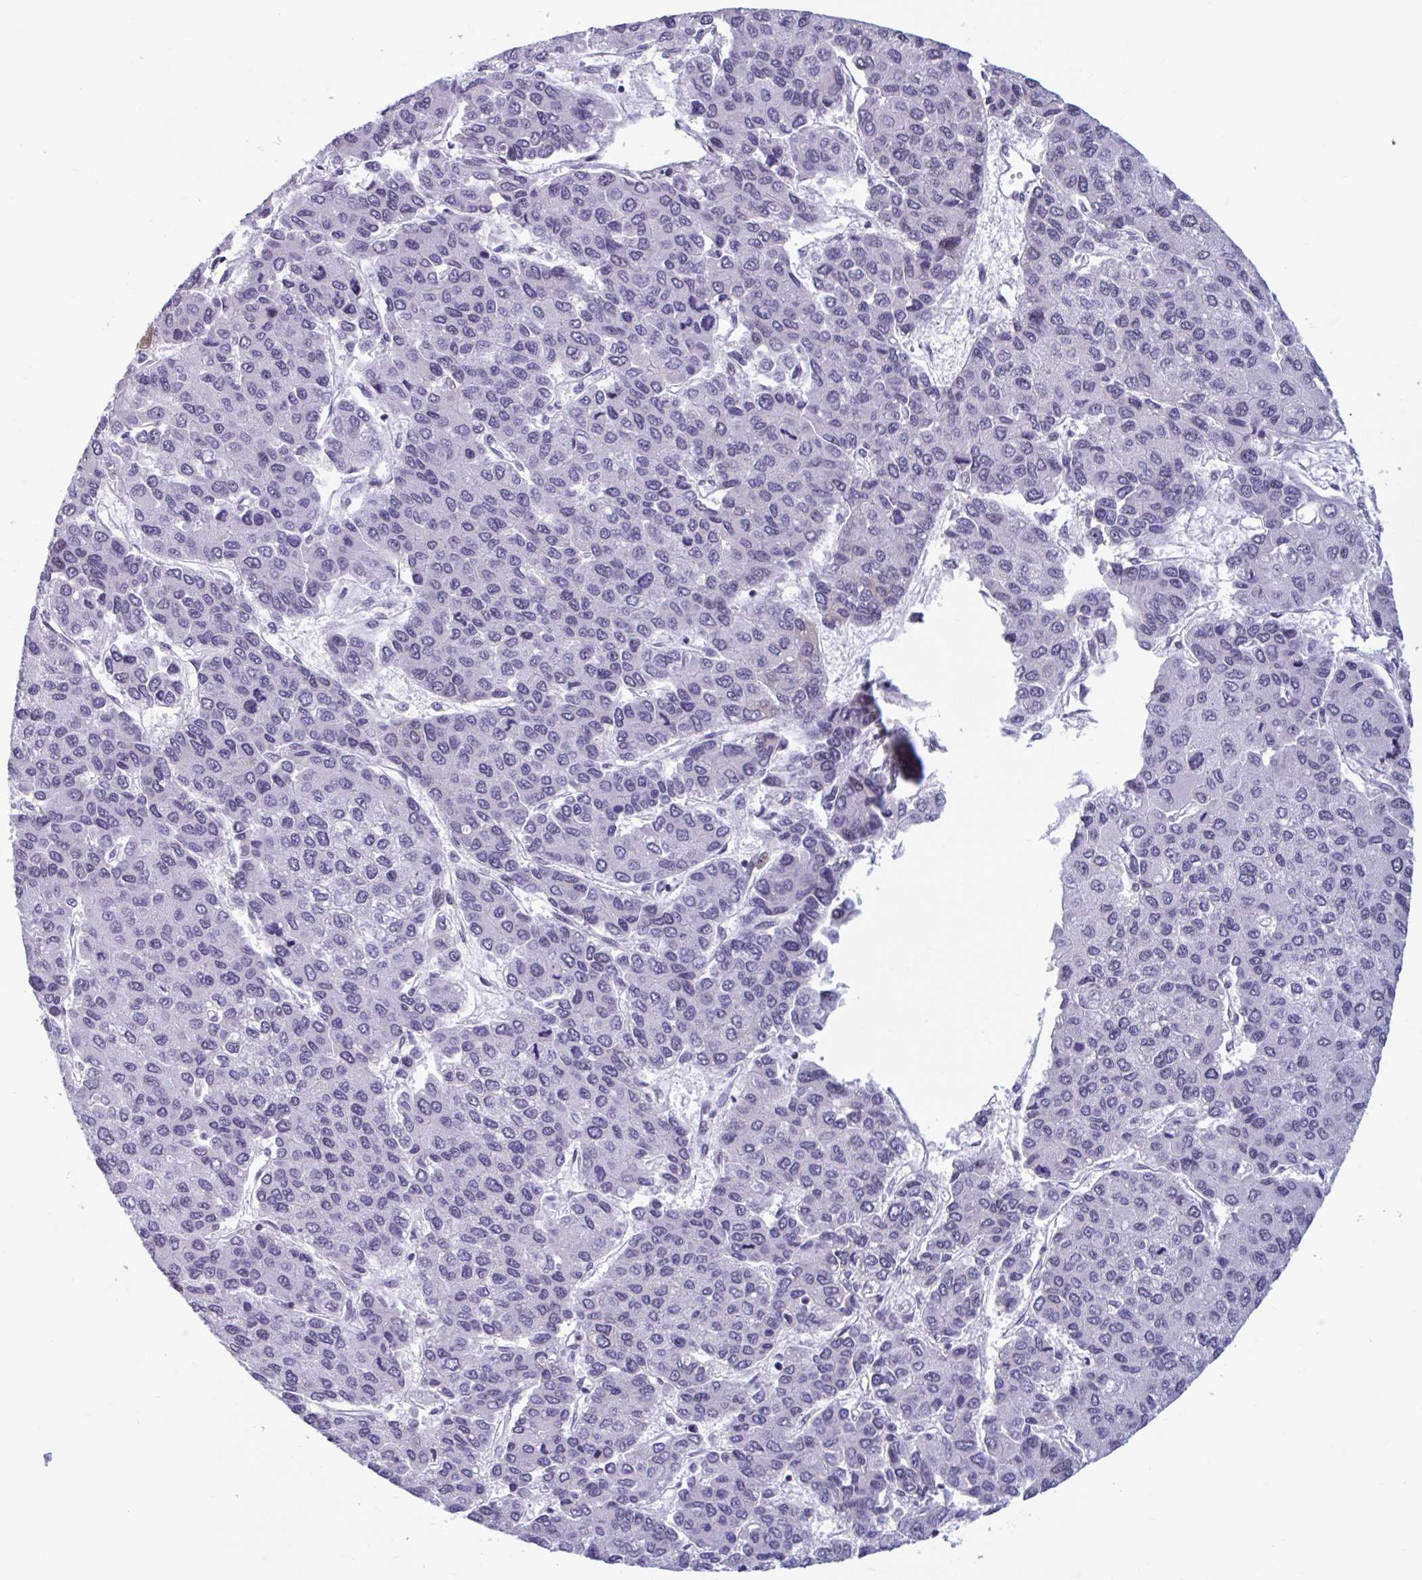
{"staining": {"intensity": "negative", "quantity": "none", "location": "none"}, "tissue": "liver cancer", "cell_type": "Tumor cells", "image_type": "cancer", "snomed": [{"axis": "morphology", "description": "Carcinoma, Hepatocellular, NOS"}, {"axis": "topography", "description": "Liver"}], "caption": "The IHC image has no significant staining in tumor cells of liver hepatocellular carcinoma tissue.", "gene": "HSD17B6", "patient": {"sex": "female", "age": 66}}